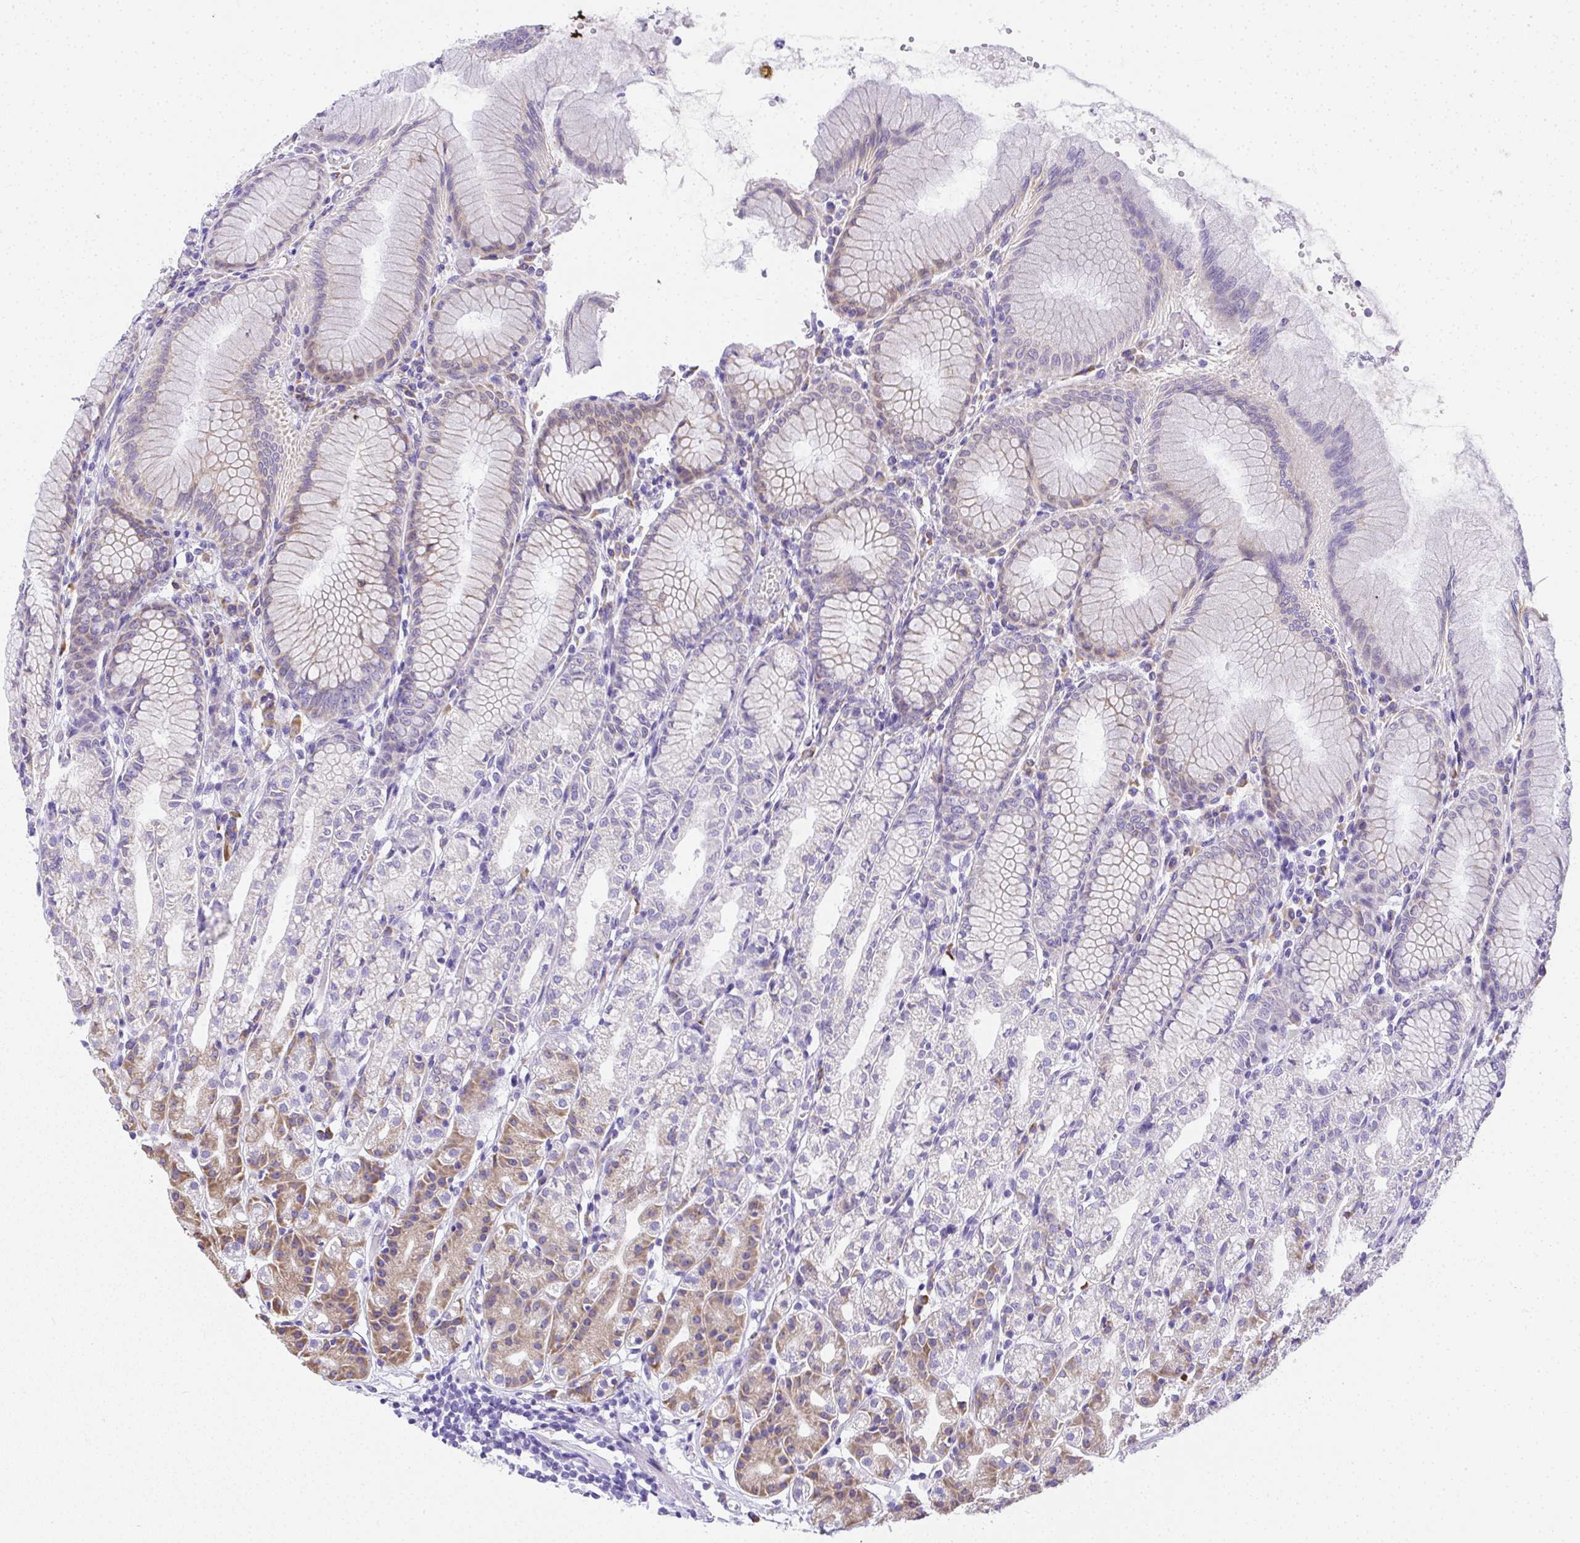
{"staining": {"intensity": "moderate", "quantity": "<25%", "location": "cytoplasmic/membranous"}, "tissue": "stomach", "cell_type": "Glandular cells", "image_type": "normal", "snomed": [{"axis": "morphology", "description": "Normal tissue, NOS"}, {"axis": "topography", "description": "Stomach"}], "caption": "Immunohistochemical staining of benign stomach exhibits <25% levels of moderate cytoplasmic/membranous protein positivity in about <25% of glandular cells. Nuclei are stained in blue.", "gene": "ADRA2C", "patient": {"sex": "female", "age": 57}}